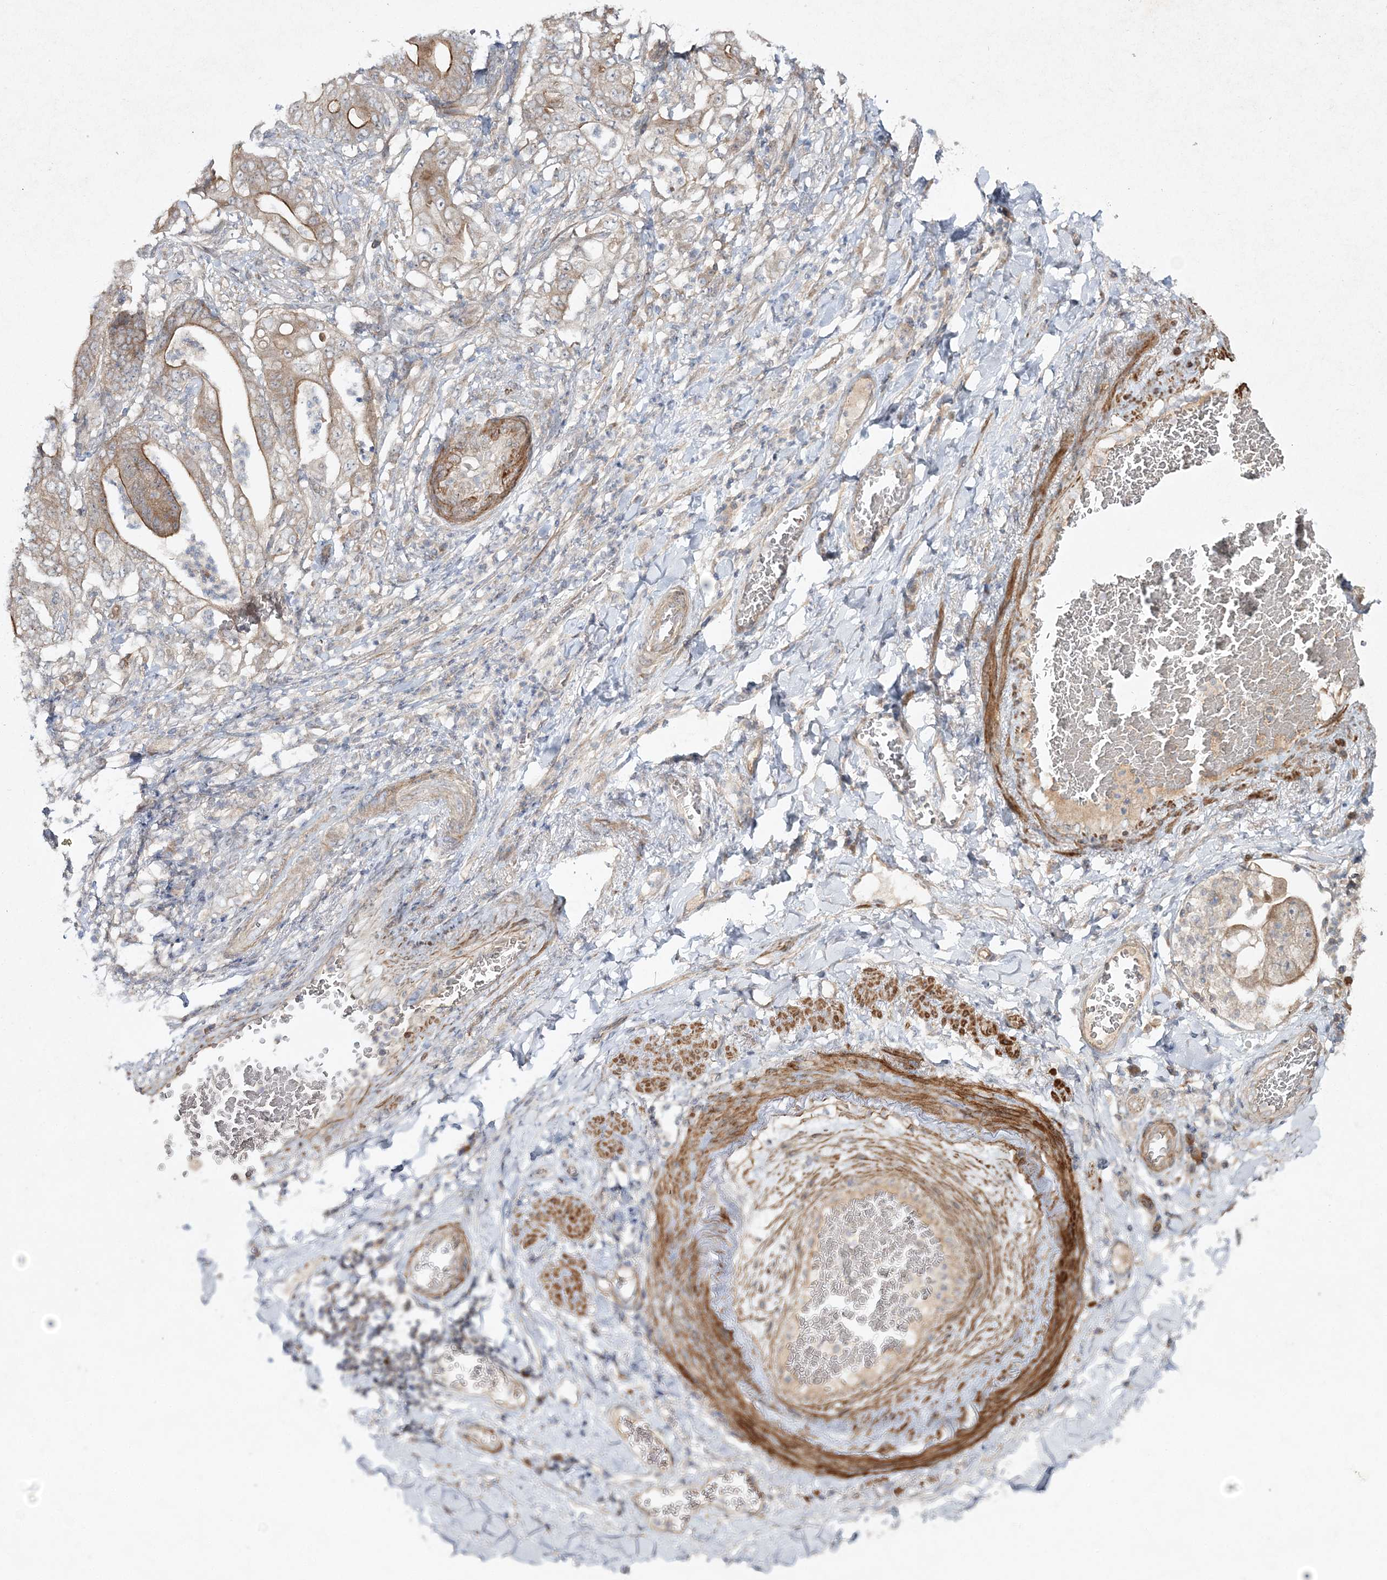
{"staining": {"intensity": "moderate", "quantity": "25%-75%", "location": "cytoplasmic/membranous"}, "tissue": "stomach cancer", "cell_type": "Tumor cells", "image_type": "cancer", "snomed": [{"axis": "morphology", "description": "Adenocarcinoma, NOS"}, {"axis": "topography", "description": "Stomach"}], "caption": "Immunohistochemistry (IHC) photomicrograph of neoplastic tissue: human adenocarcinoma (stomach) stained using IHC shows medium levels of moderate protein expression localized specifically in the cytoplasmic/membranous of tumor cells, appearing as a cytoplasmic/membranous brown color.", "gene": "MOCS2", "patient": {"sex": "female", "age": 73}}